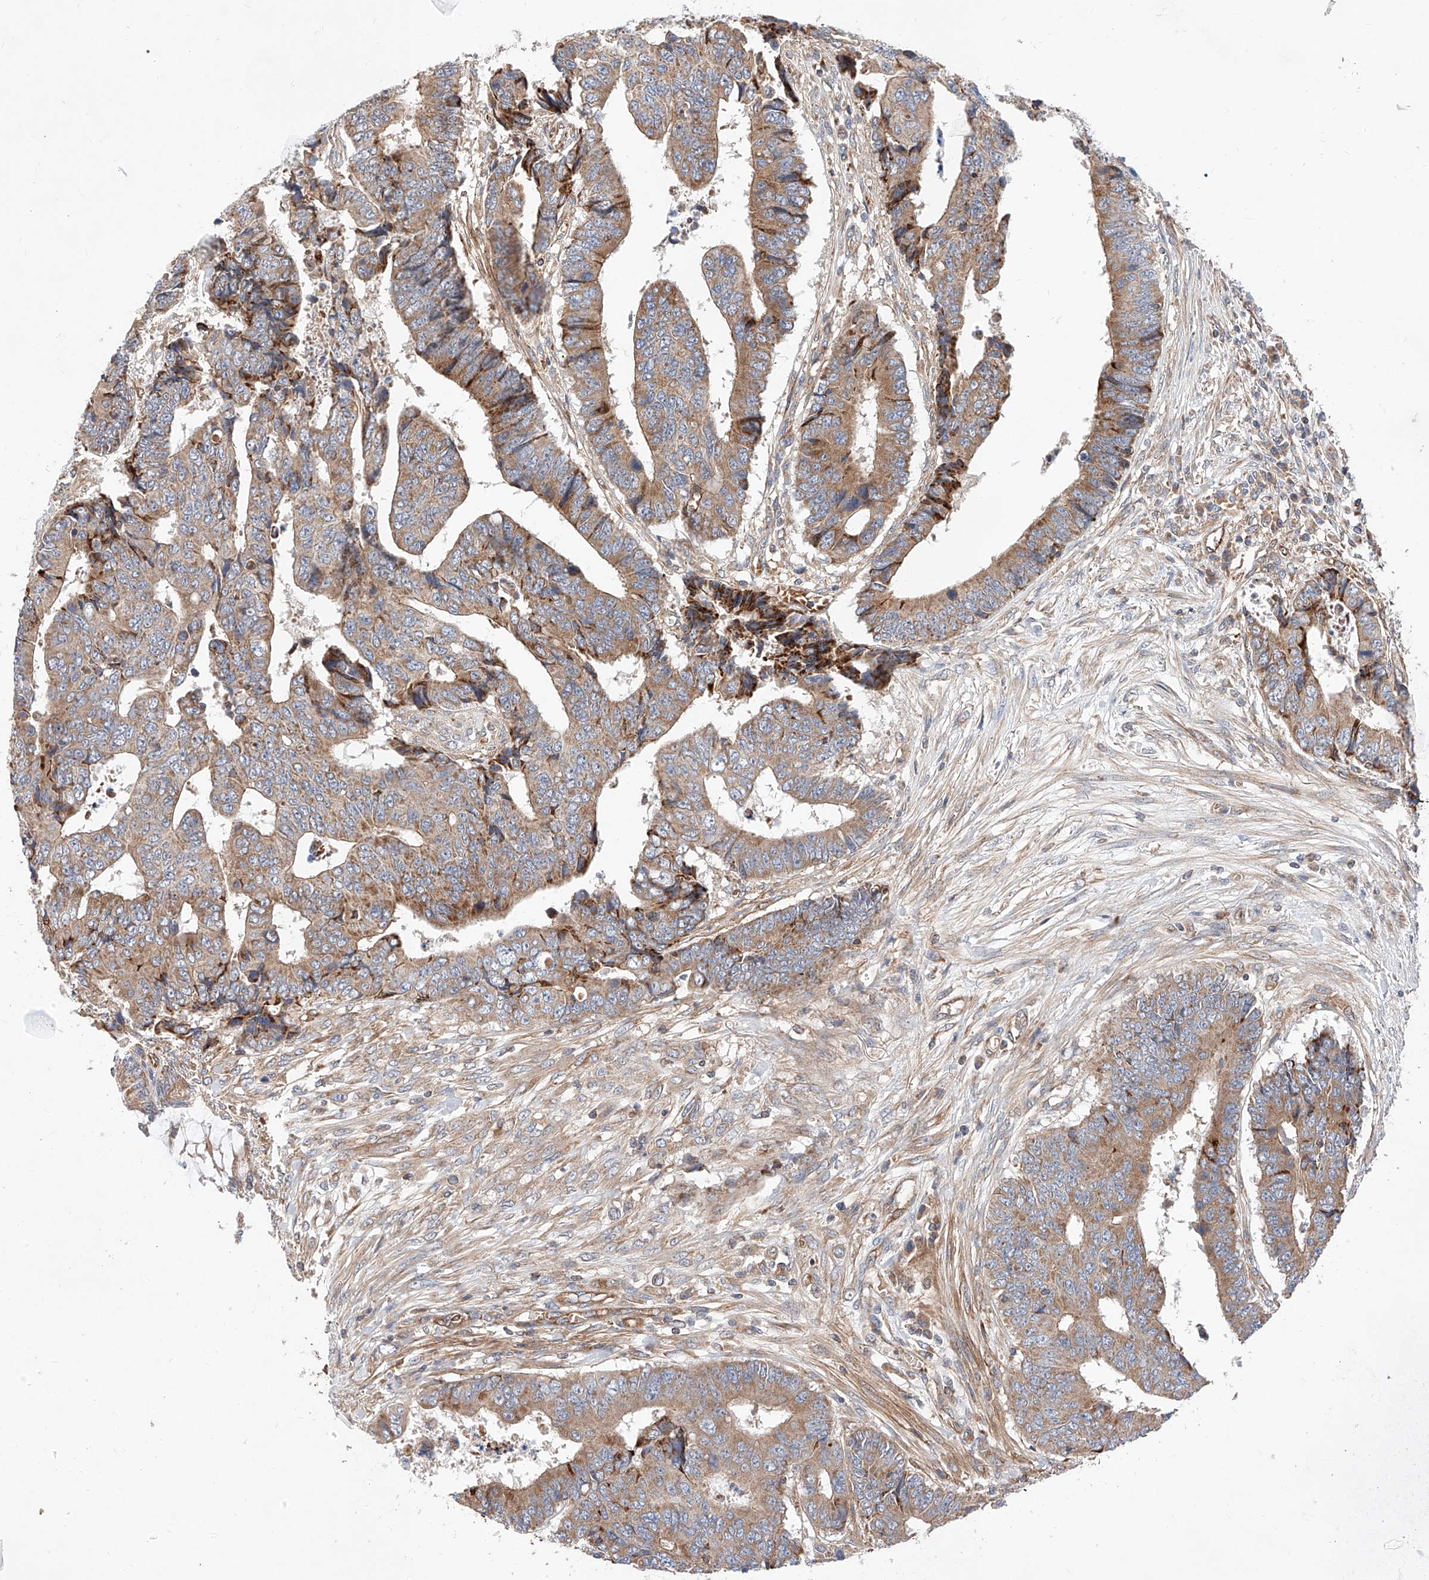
{"staining": {"intensity": "moderate", "quantity": ">75%", "location": "cytoplasmic/membranous"}, "tissue": "colorectal cancer", "cell_type": "Tumor cells", "image_type": "cancer", "snomed": [{"axis": "morphology", "description": "Adenocarcinoma, NOS"}, {"axis": "topography", "description": "Rectum"}], "caption": "Colorectal cancer stained for a protein shows moderate cytoplasmic/membranous positivity in tumor cells.", "gene": "NR1D1", "patient": {"sex": "male", "age": 84}}